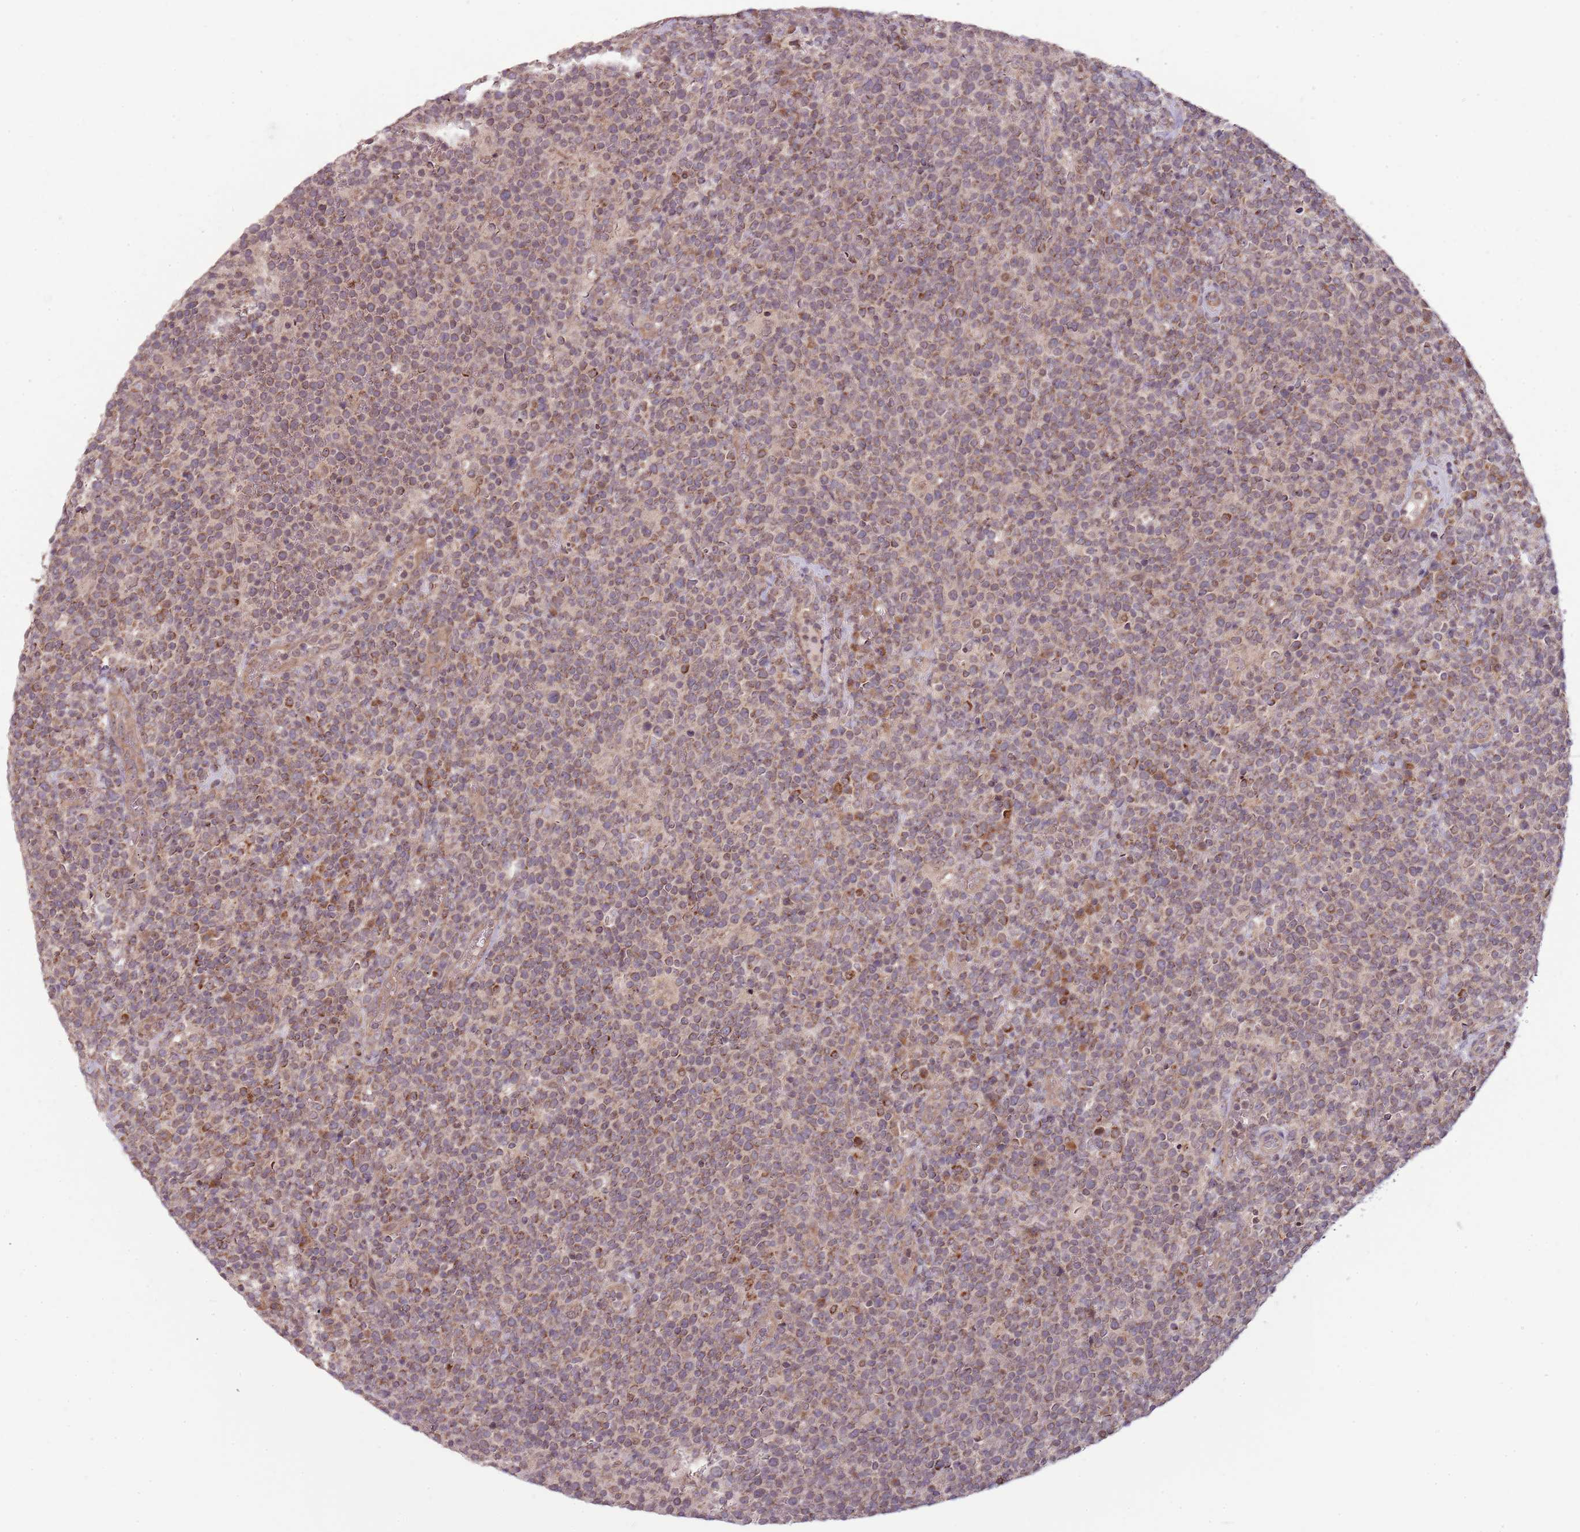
{"staining": {"intensity": "weak", "quantity": "25%-75%", "location": "cytoplasmic/membranous"}, "tissue": "lymphoma", "cell_type": "Tumor cells", "image_type": "cancer", "snomed": [{"axis": "morphology", "description": "Malignant lymphoma, non-Hodgkin's type, High grade"}, {"axis": "topography", "description": "Lymph node"}], "caption": "A high-resolution photomicrograph shows immunohistochemistry staining of high-grade malignant lymphoma, non-Hodgkin's type, which reveals weak cytoplasmic/membranous expression in approximately 25%-75% of tumor cells.", "gene": "RNF181", "patient": {"sex": "male", "age": 61}}